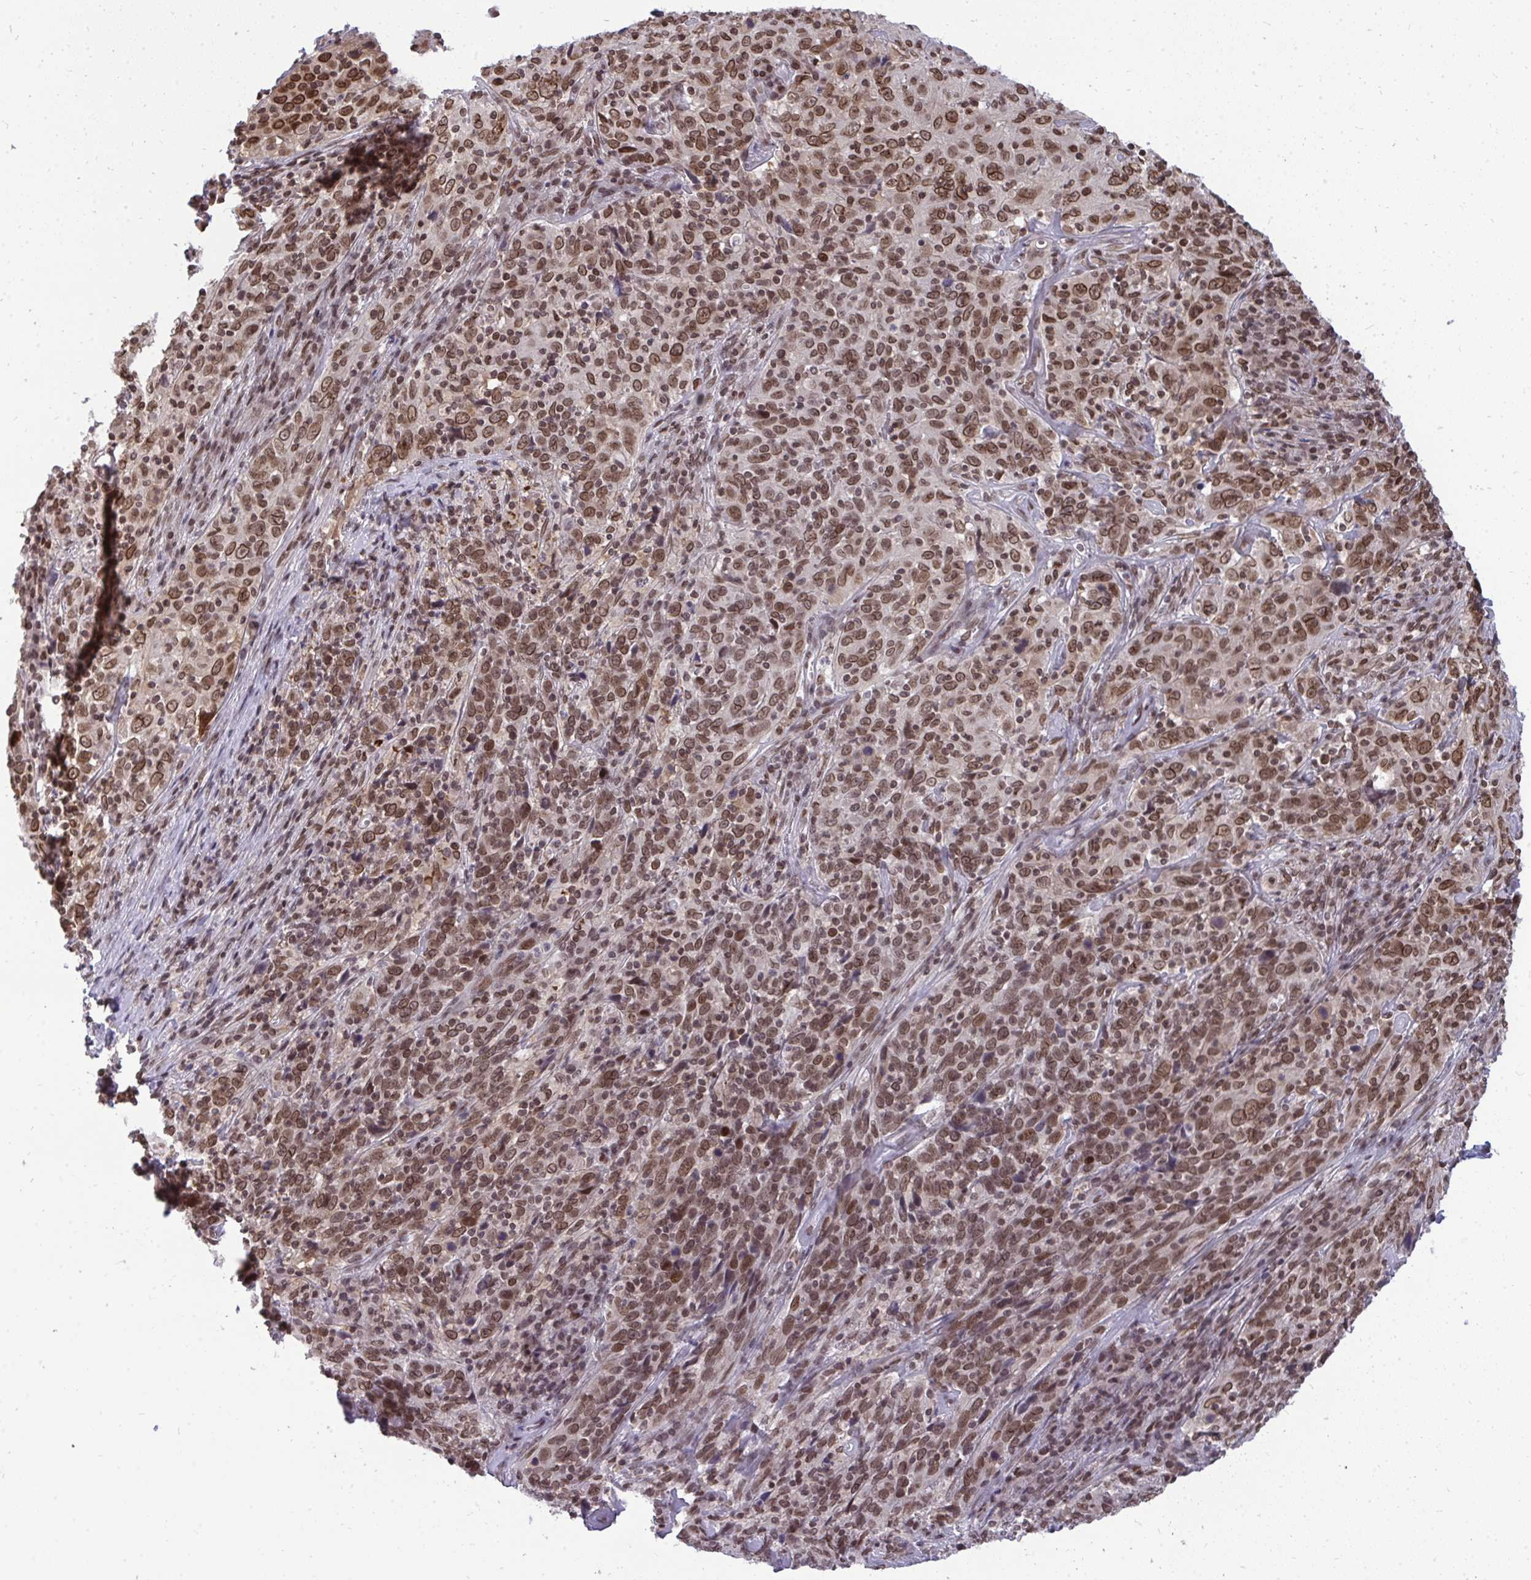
{"staining": {"intensity": "moderate", "quantity": ">75%", "location": "nuclear"}, "tissue": "cervical cancer", "cell_type": "Tumor cells", "image_type": "cancer", "snomed": [{"axis": "morphology", "description": "Squamous cell carcinoma, NOS"}, {"axis": "topography", "description": "Cervix"}], "caption": "An image showing moderate nuclear staining in about >75% of tumor cells in cervical squamous cell carcinoma, as visualized by brown immunohistochemical staining.", "gene": "JPT1", "patient": {"sex": "female", "age": 46}}